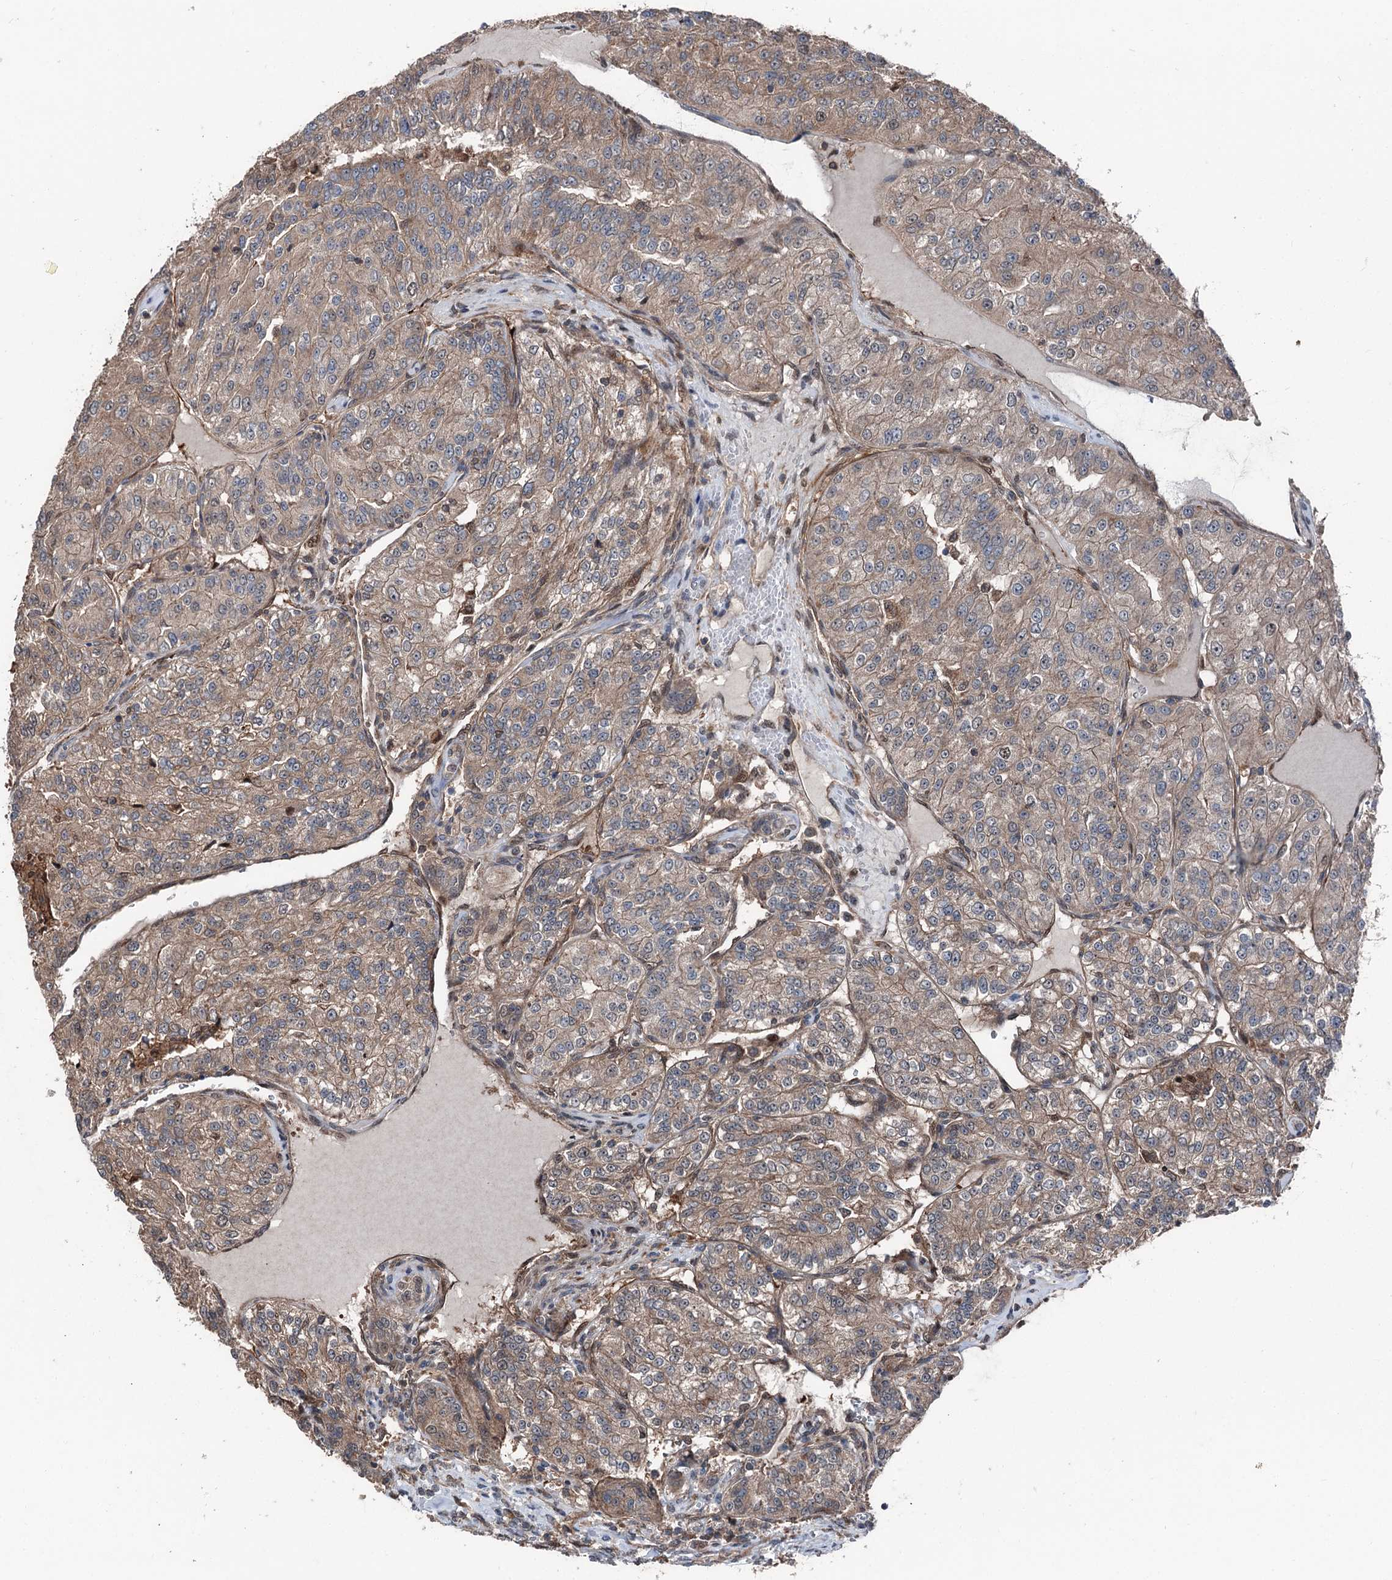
{"staining": {"intensity": "moderate", "quantity": ">75%", "location": "cytoplasmic/membranous"}, "tissue": "renal cancer", "cell_type": "Tumor cells", "image_type": "cancer", "snomed": [{"axis": "morphology", "description": "Adenocarcinoma, NOS"}, {"axis": "topography", "description": "Kidney"}], "caption": "This histopathology image displays immunohistochemistry staining of renal cancer, with medium moderate cytoplasmic/membranous expression in approximately >75% of tumor cells.", "gene": "PSMD13", "patient": {"sex": "female", "age": 63}}